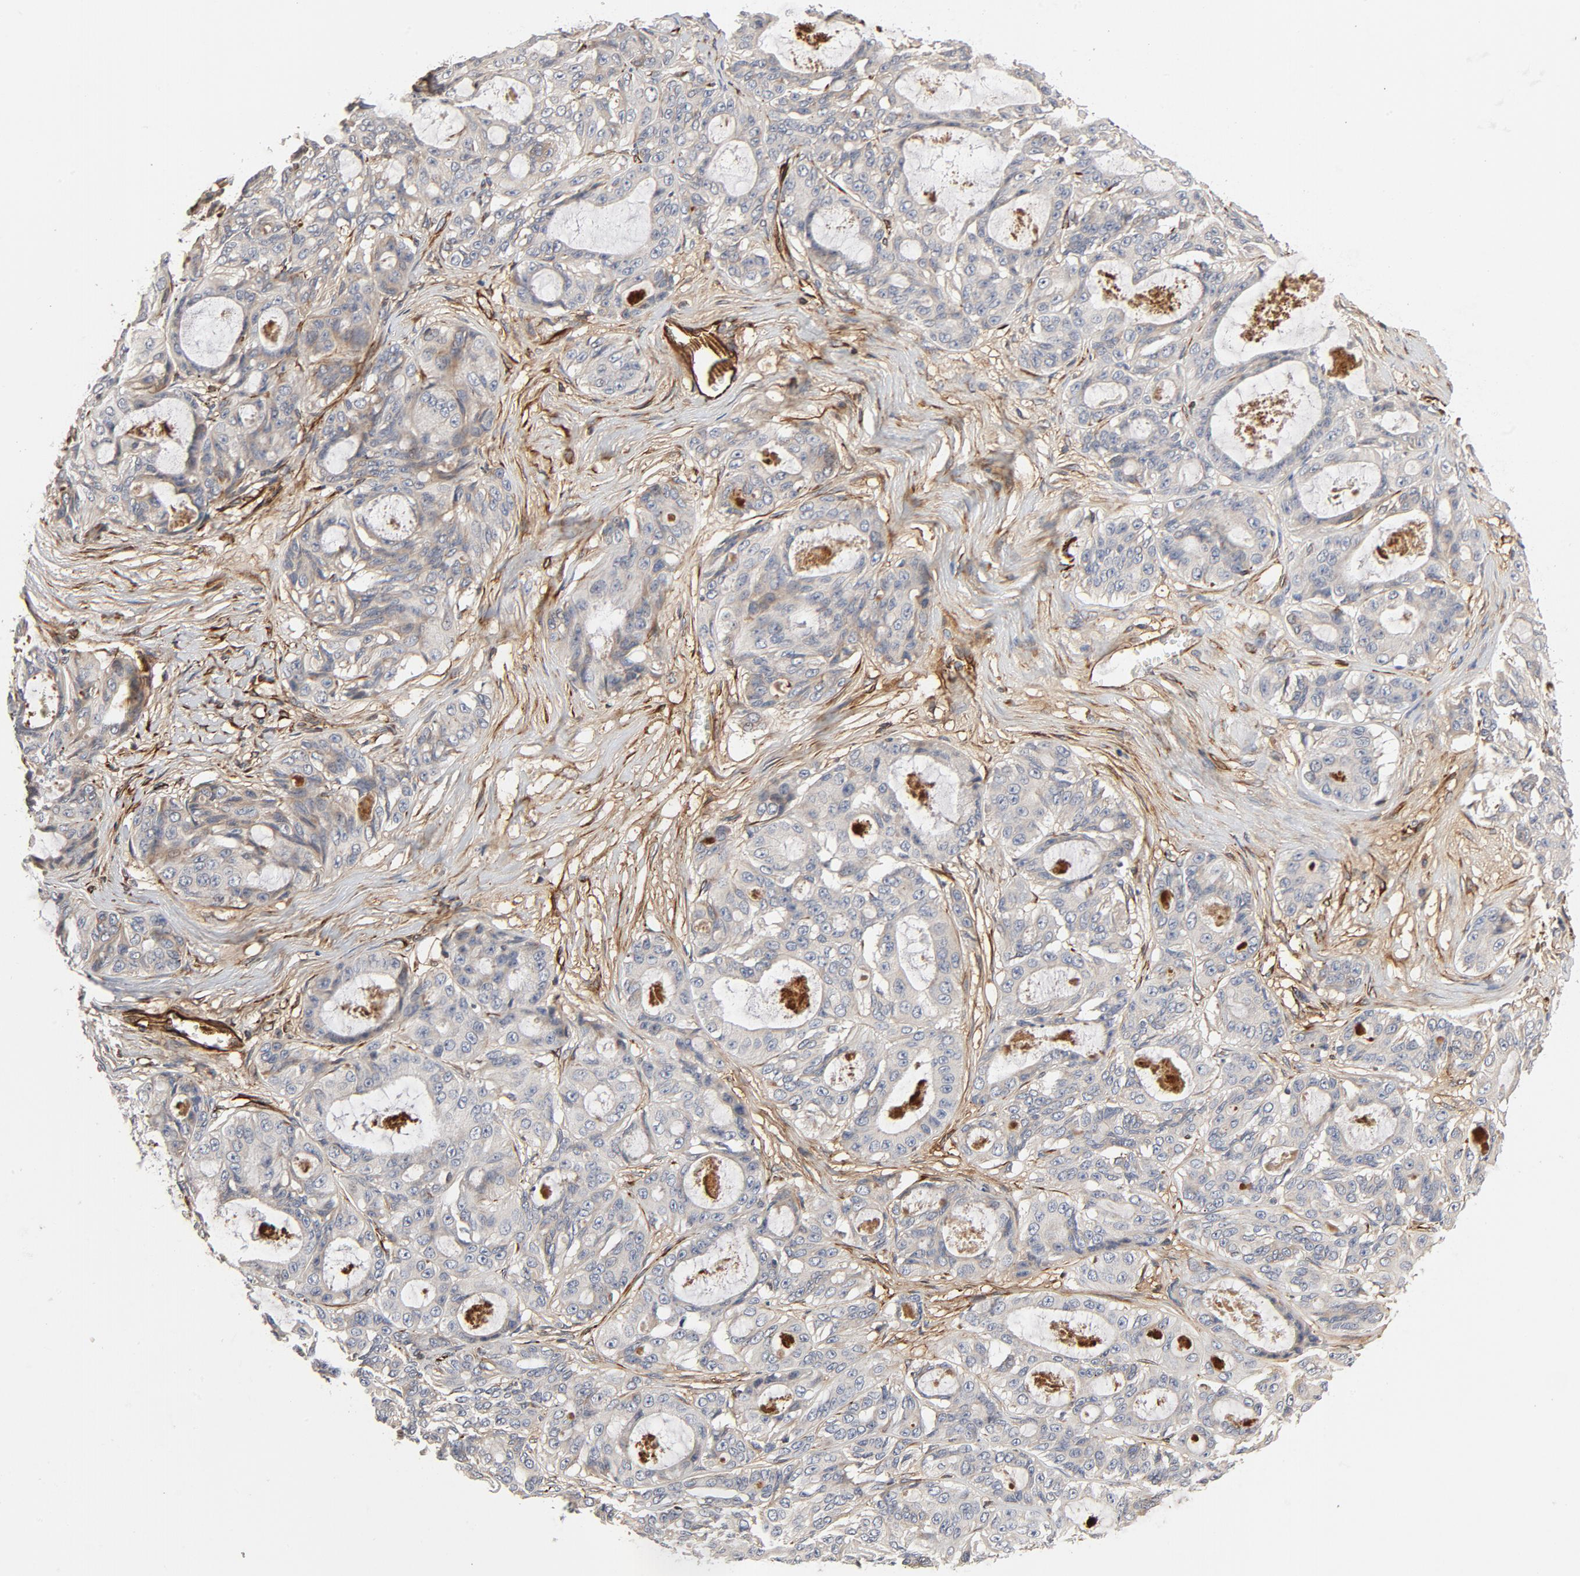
{"staining": {"intensity": "weak", "quantity": "25%-75%", "location": "cytoplasmic/membranous"}, "tissue": "ovarian cancer", "cell_type": "Tumor cells", "image_type": "cancer", "snomed": [{"axis": "morphology", "description": "Carcinoma, endometroid"}, {"axis": "topography", "description": "Ovary"}], "caption": "A low amount of weak cytoplasmic/membranous expression is seen in approximately 25%-75% of tumor cells in ovarian cancer (endometroid carcinoma) tissue.", "gene": "FAM118A", "patient": {"sex": "female", "age": 61}}